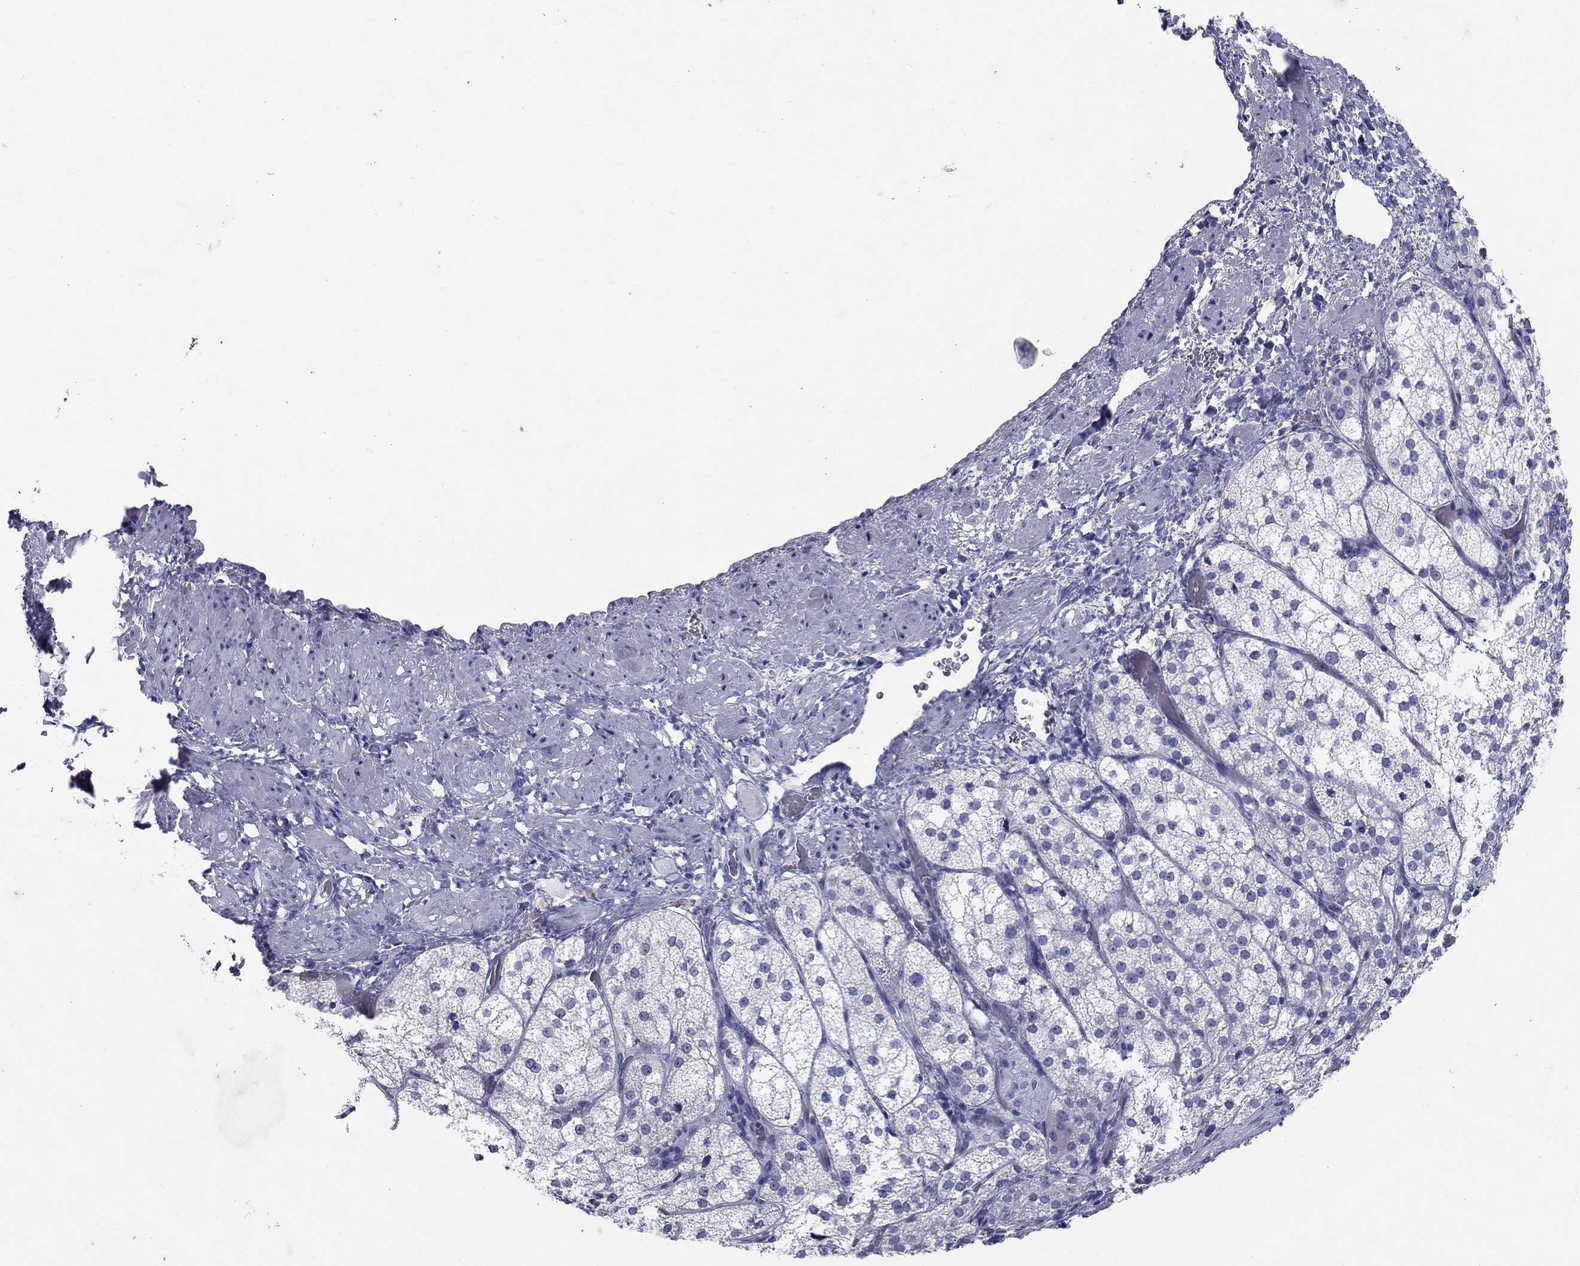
{"staining": {"intensity": "weak", "quantity": "<25%", "location": "cytoplasmic/membranous"}, "tissue": "adrenal gland", "cell_type": "Glandular cells", "image_type": "normal", "snomed": [{"axis": "morphology", "description": "Normal tissue, NOS"}, {"axis": "topography", "description": "Adrenal gland"}], "caption": "An immunohistochemistry histopathology image of unremarkable adrenal gland is shown. There is no staining in glandular cells of adrenal gland.", "gene": "KRT75", "patient": {"sex": "female", "age": 60}}